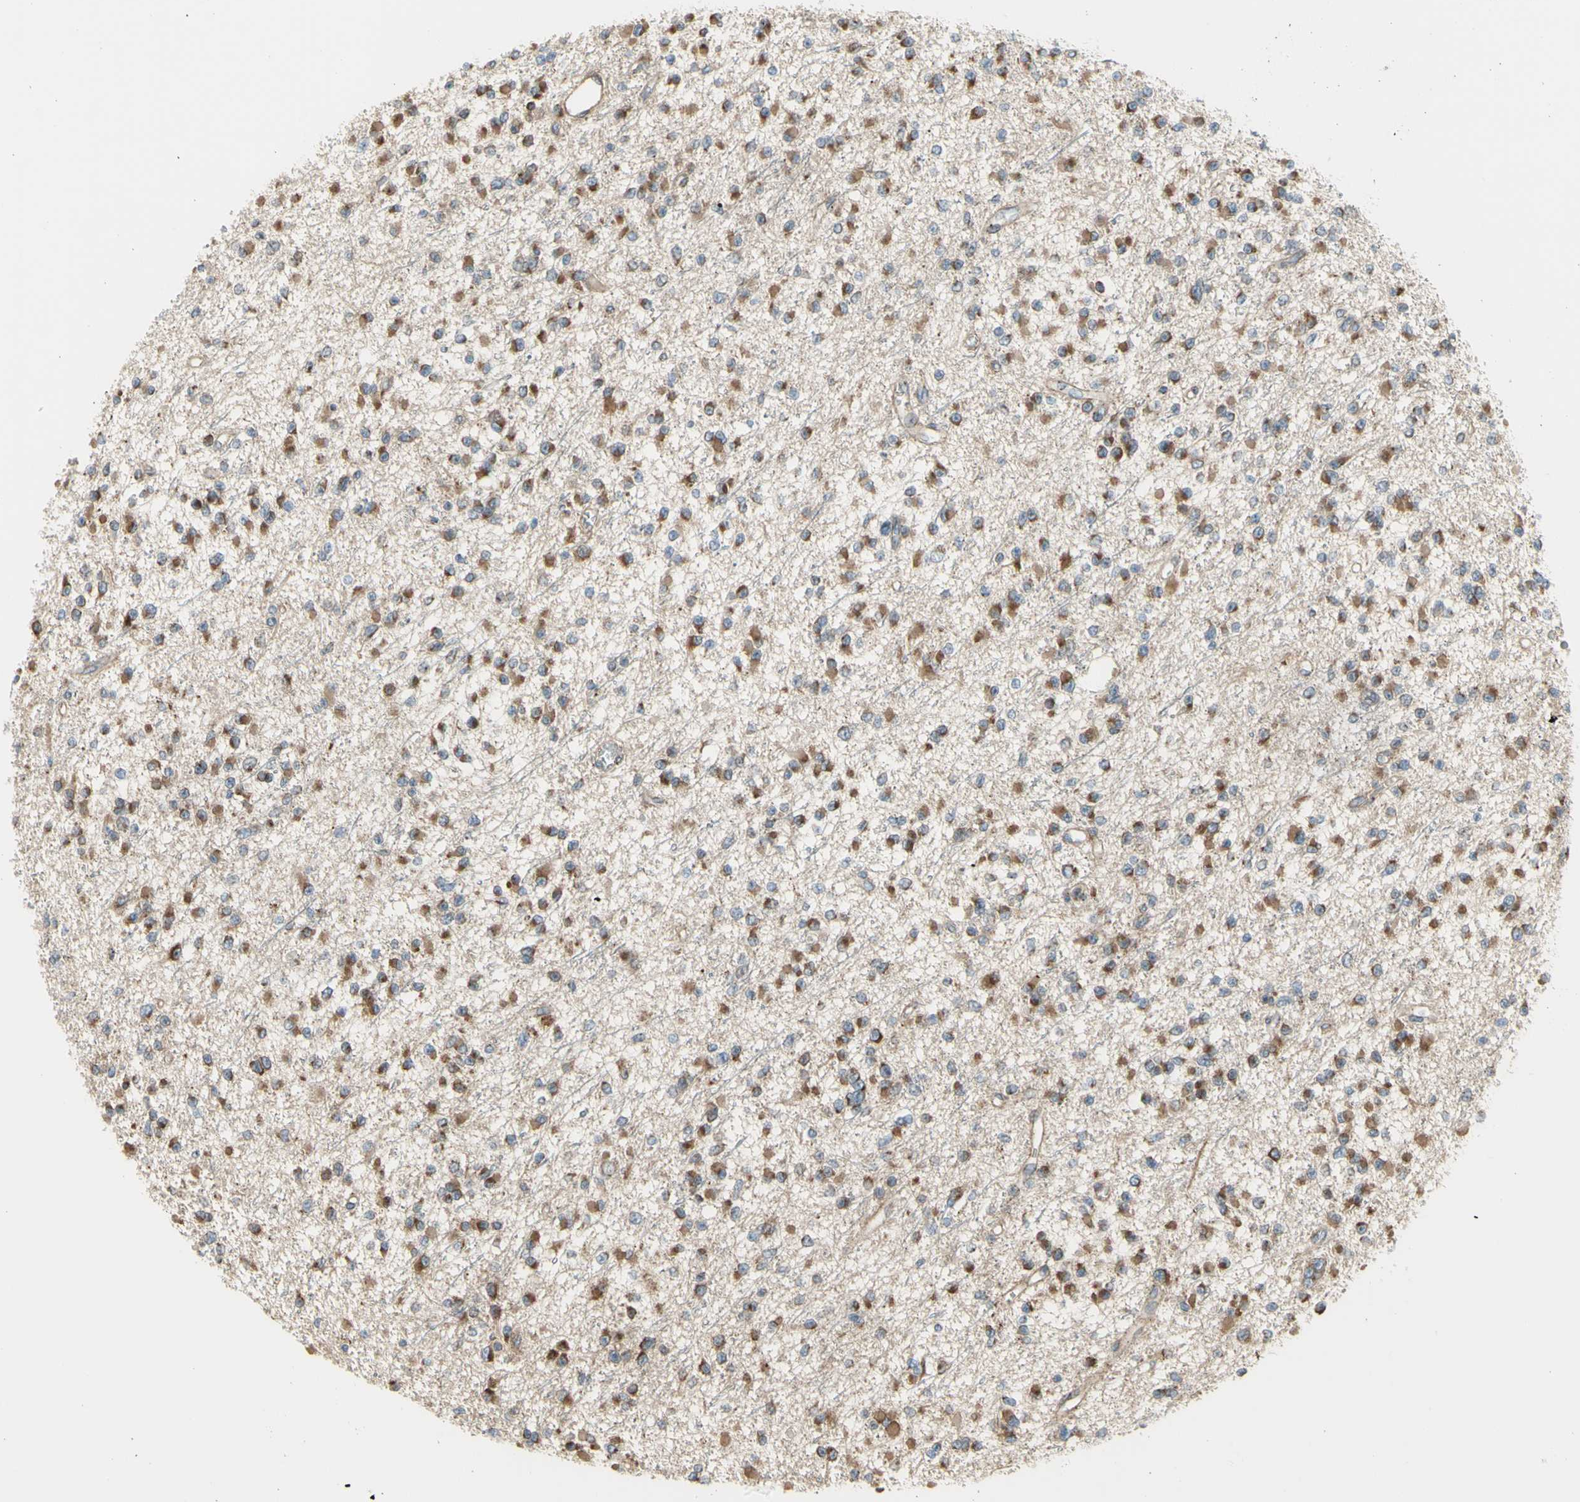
{"staining": {"intensity": "moderate", "quantity": ">75%", "location": "cytoplasmic/membranous"}, "tissue": "glioma", "cell_type": "Tumor cells", "image_type": "cancer", "snomed": [{"axis": "morphology", "description": "Glioma, malignant, Low grade"}, {"axis": "topography", "description": "Brain"}], "caption": "A micrograph showing moderate cytoplasmic/membranous staining in about >75% of tumor cells in malignant glioma (low-grade), as visualized by brown immunohistochemical staining.", "gene": "SLC39A9", "patient": {"sex": "female", "age": 22}}